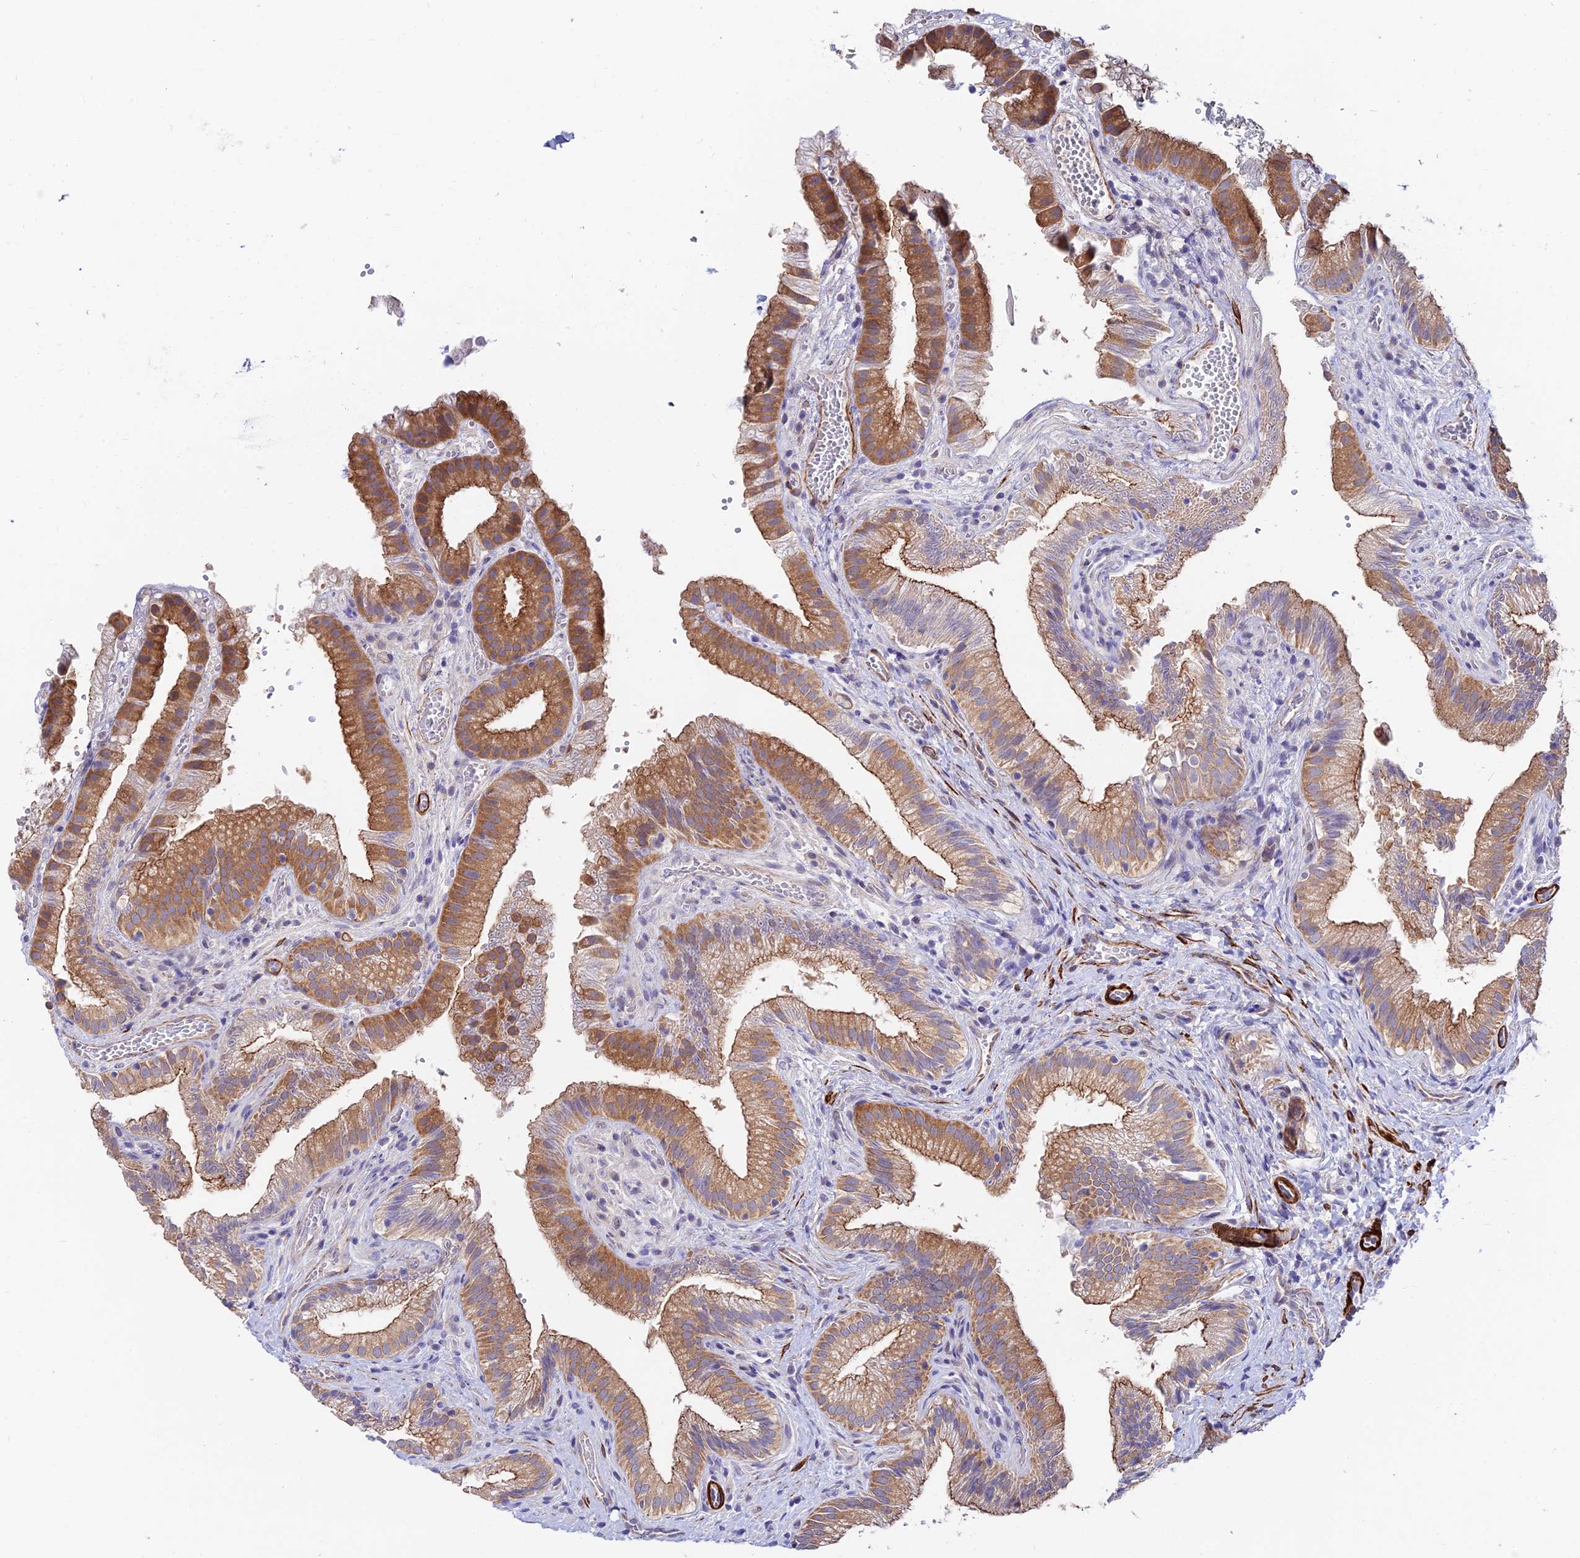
{"staining": {"intensity": "moderate", "quantity": ">75%", "location": "cytoplasmic/membranous"}, "tissue": "gallbladder", "cell_type": "Glandular cells", "image_type": "normal", "snomed": [{"axis": "morphology", "description": "Normal tissue, NOS"}, {"axis": "topography", "description": "Gallbladder"}], "caption": "Immunohistochemical staining of normal human gallbladder shows >75% levels of moderate cytoplasmic/membranous protein staining in about >75% of glandular cells.", "gene": "ANKRD50", "patient": {"sex": "female", "age": 30}}